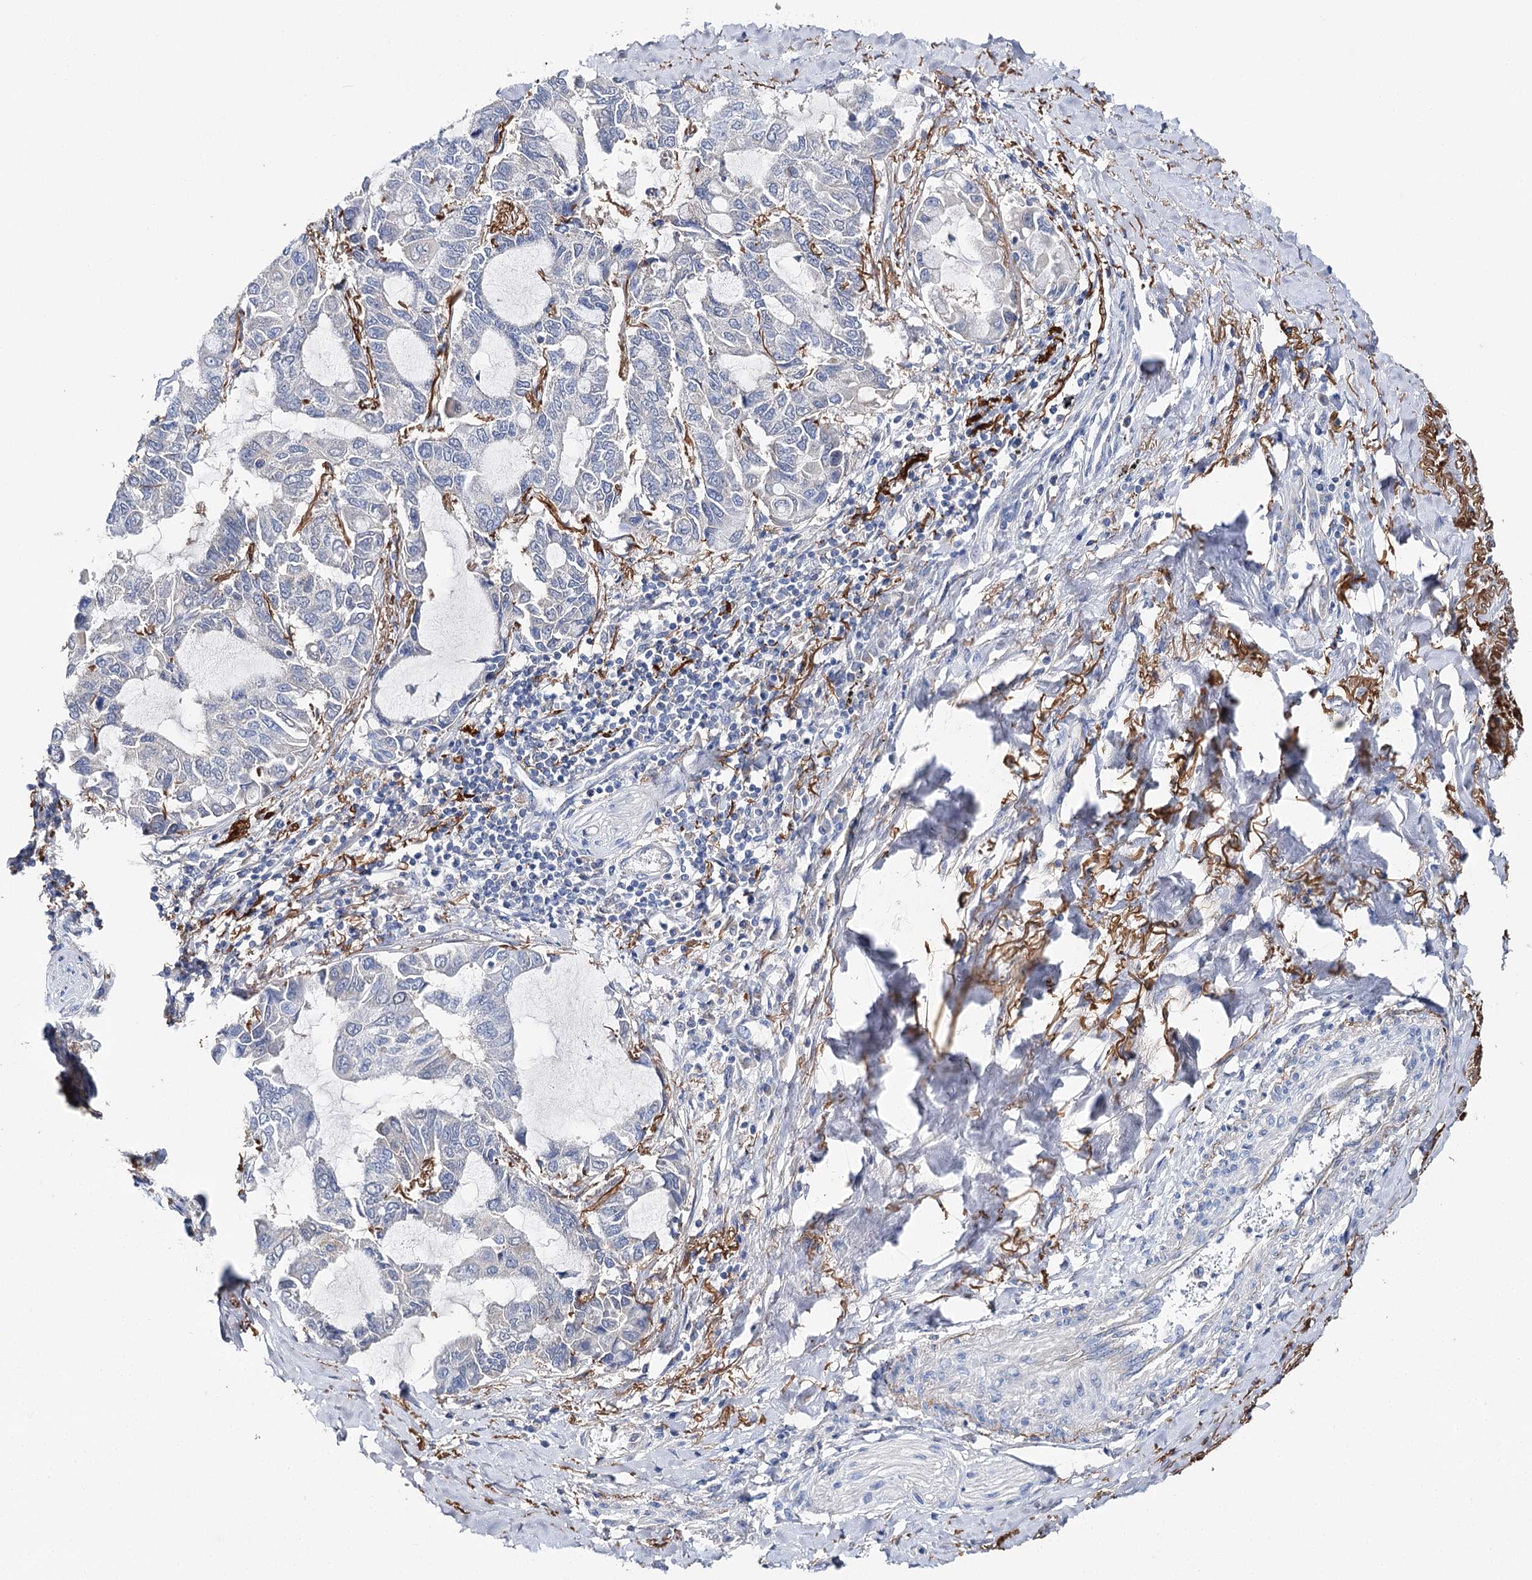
{"staining": {"intensity": "negative", "quantity": "none", "location": "none"}, "tissue": "lung cancer", "cell_type": "Tumor cells", "image_type": "cancer", "snomed": [{"axis": "morphology", "description": "Adenocarcinoma, NOS"}, {"axis": "topography", "description": "Lung"}], "caption": "A high-resolution histopathology image shows immunohistochemistry staining of adenocarcinoma (lung), which displays no significant expression in tumor cells.", "gene": "EPYC", "patient": {"sex": "male", "age": 64}}